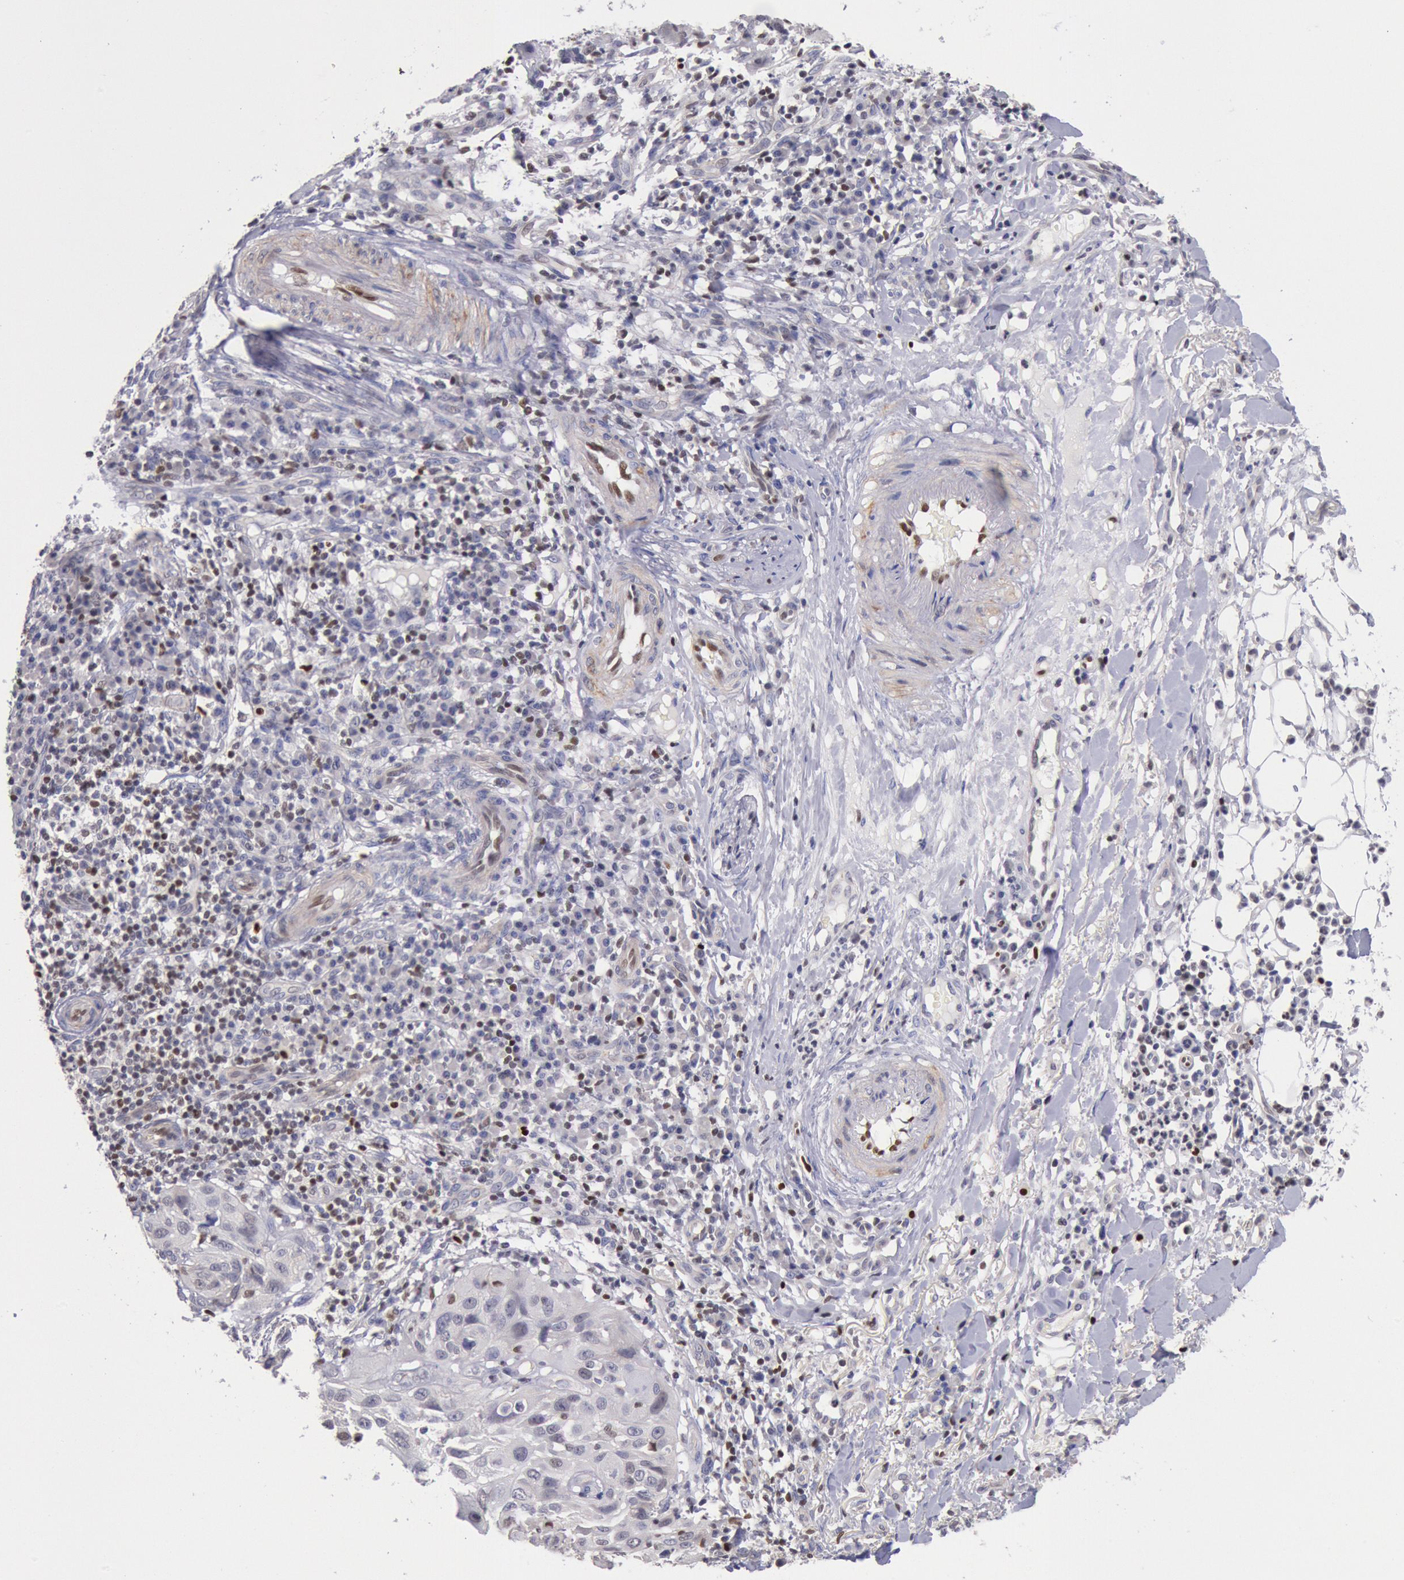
{"staining": {"intensity": "negative", "quantity": "none", "location": "none"}, "tissue": "skin cancer", "cell_type": "Tumor cells", "image_type": "cancer", "snomed": [{"axis": "morphology", "description": "Squamous cell carcinoma, NOS"}, {"axis": "topography", "description": "Skin"}], "caption": "This is an immunohistochemistry (IHC) histopathology image of skin squamous cell carcinoma. There is no positivity in tumor cells.", "gene": "RPS6KA5", "patient": {"sex": "female", "age": 89}}